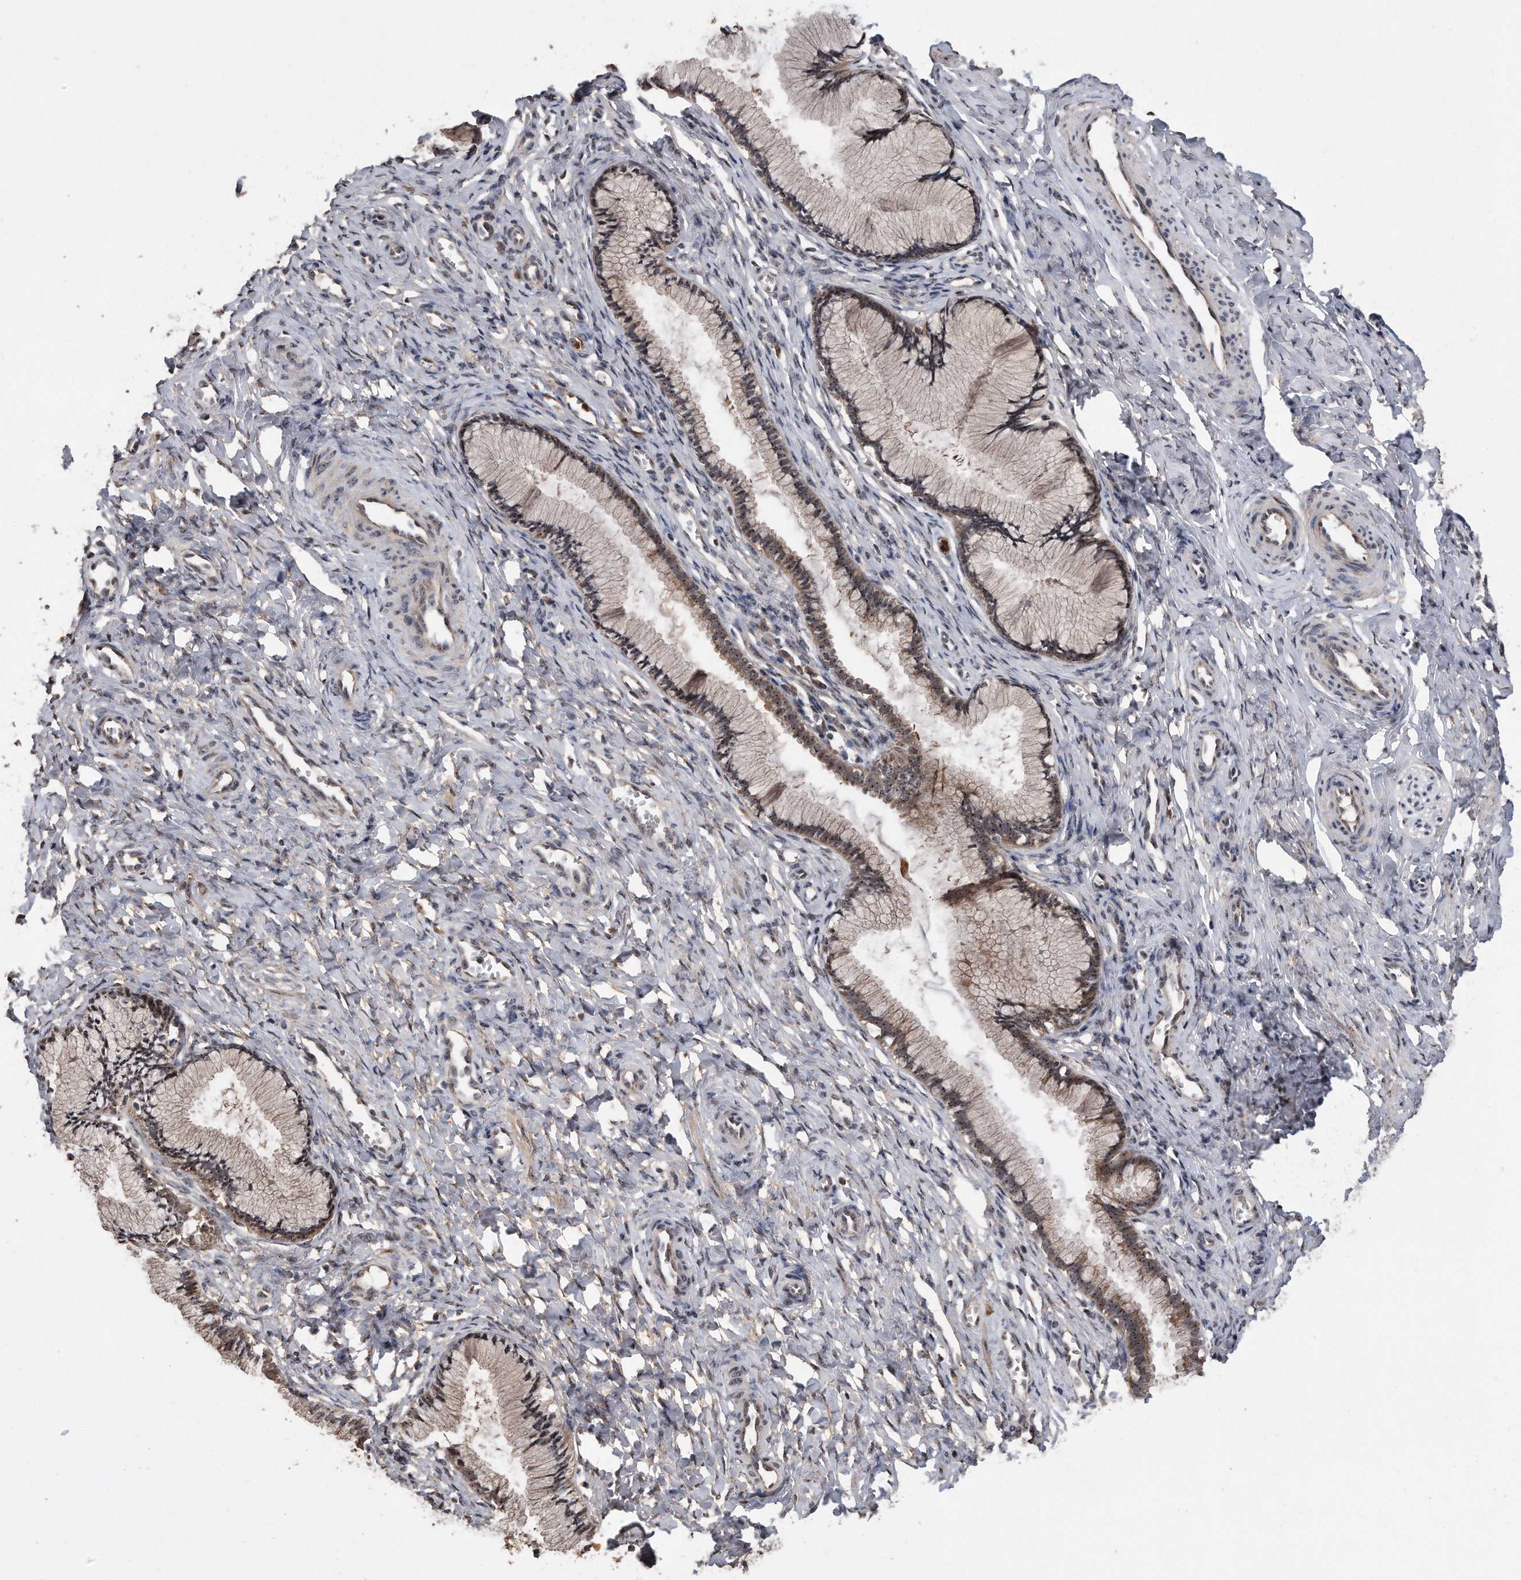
{"staining": {"intensity": "moderate", "quantity": ">75%", "location": "cytoplasmic/membranous,nuclear"}, "tissue": "cervix", "cell_type": "Glandular cells", "image_type": "normal", "snomed": [{"axis": "morphology", "description": "Normal tissue, NOS"}, {"axis": "topography", "description": "Cervix"}], "caption": "Unremarkable cervix exhibits moderate cytoplasmic/membranous,nuclear positivity in about >75% of glandular cells, visualized by immunohistochemistry.", "gene": "PELO", "patient": {"sex": "female", "age": 27}}